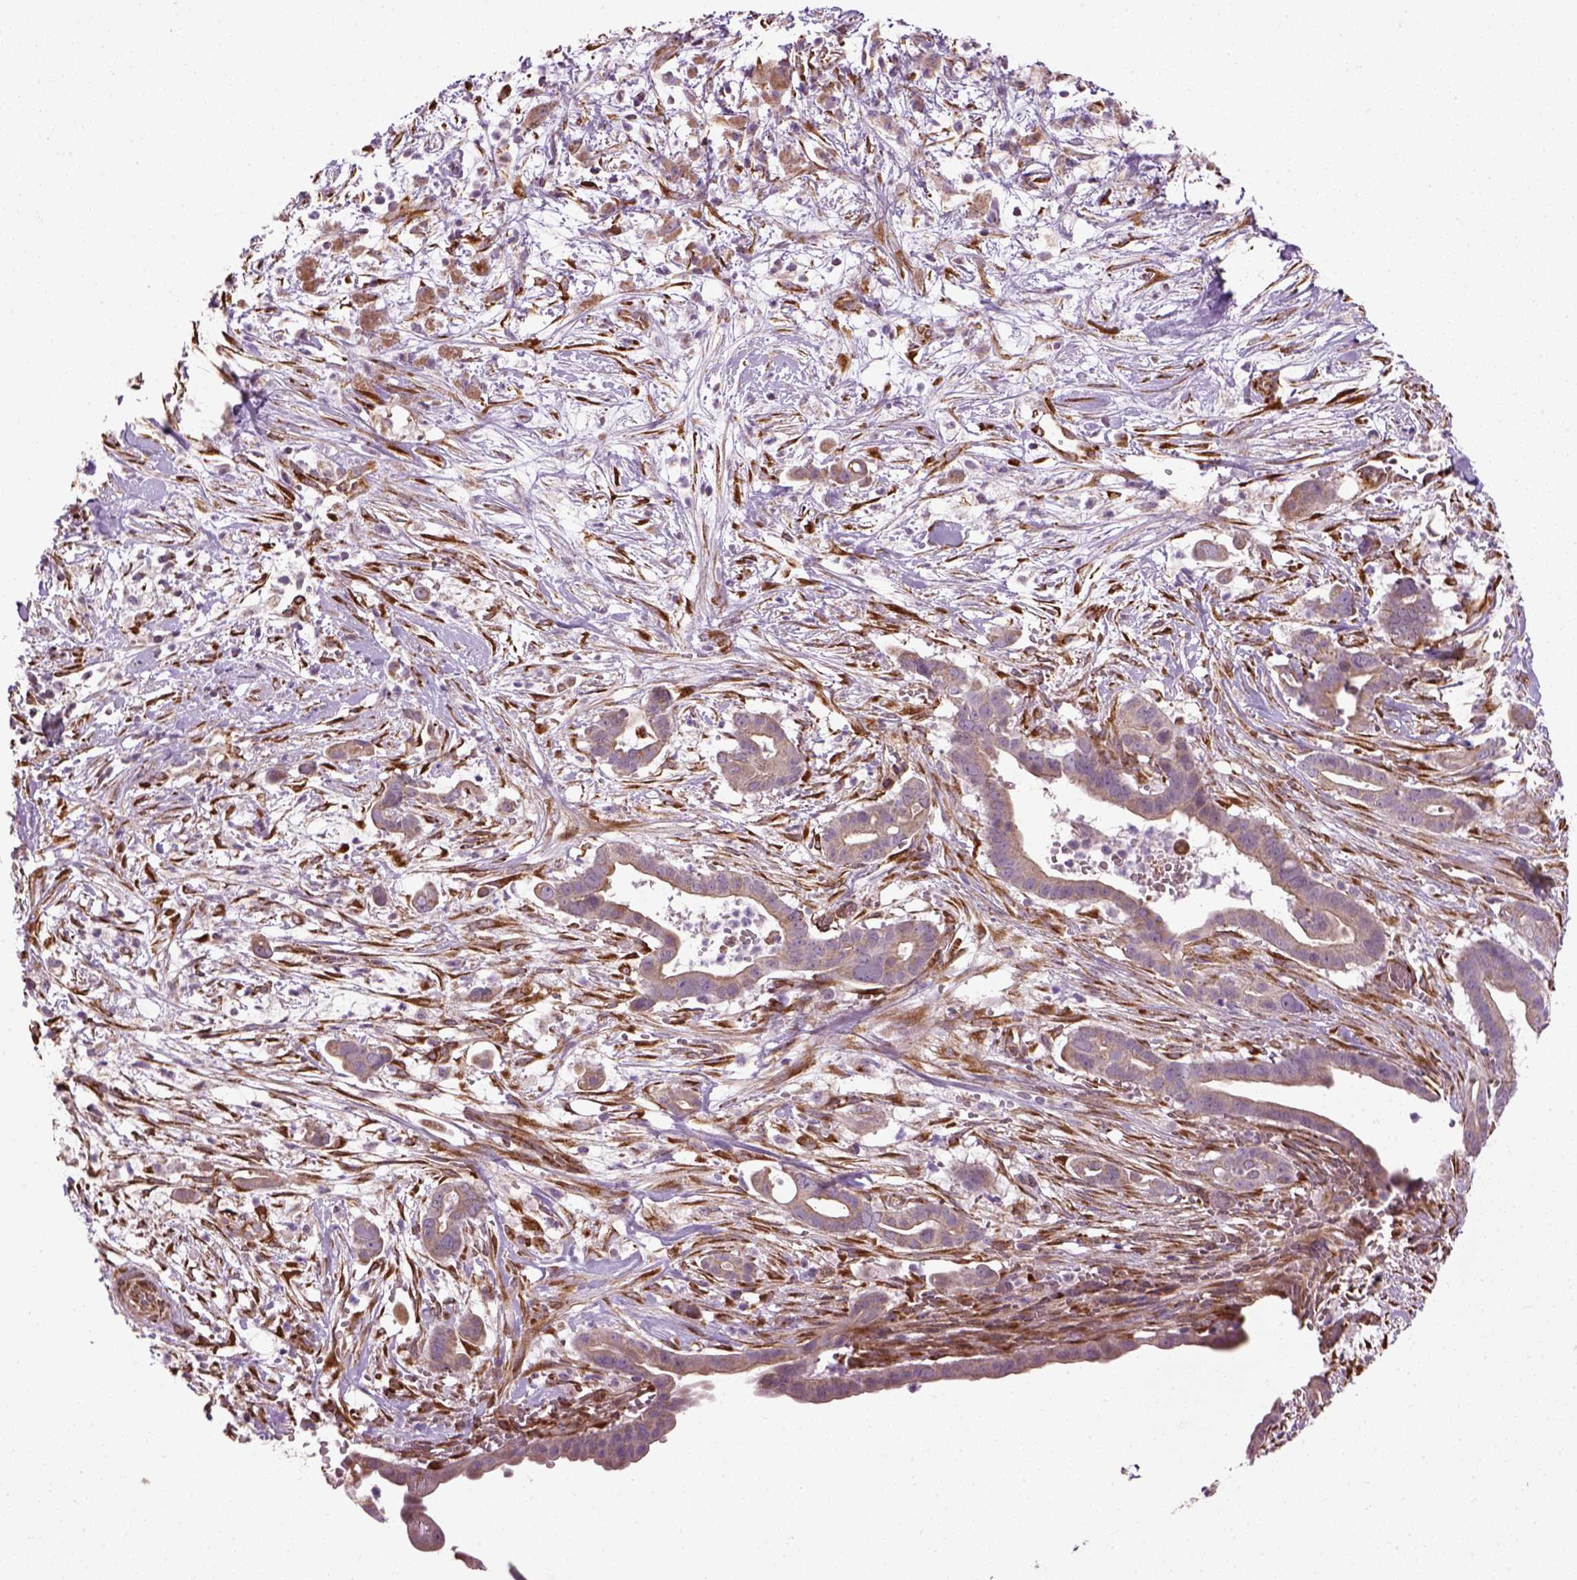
{"staining": {"intensity": "weak", "quantity": ">75%", "location": "cytoplasmic/membranous"}, "tissue": "pancreatic cancer", "cell_type": "Tumor cells", "image_type": "cancer", "snomed": [{"axis": "morphology", "description": "Adenocarcinoma, NOS"}, {"axis": "topography", "description": "Pancreas"}], "caption": "High-power microscopy captured an IHC image of adenocarcinoma (pancreatic), revealing weak cytoplasmic/membranous positivity in approximately >75% of tumor cells.", "gene": "XK", "patient": {"sex": "male", "age": 61}}